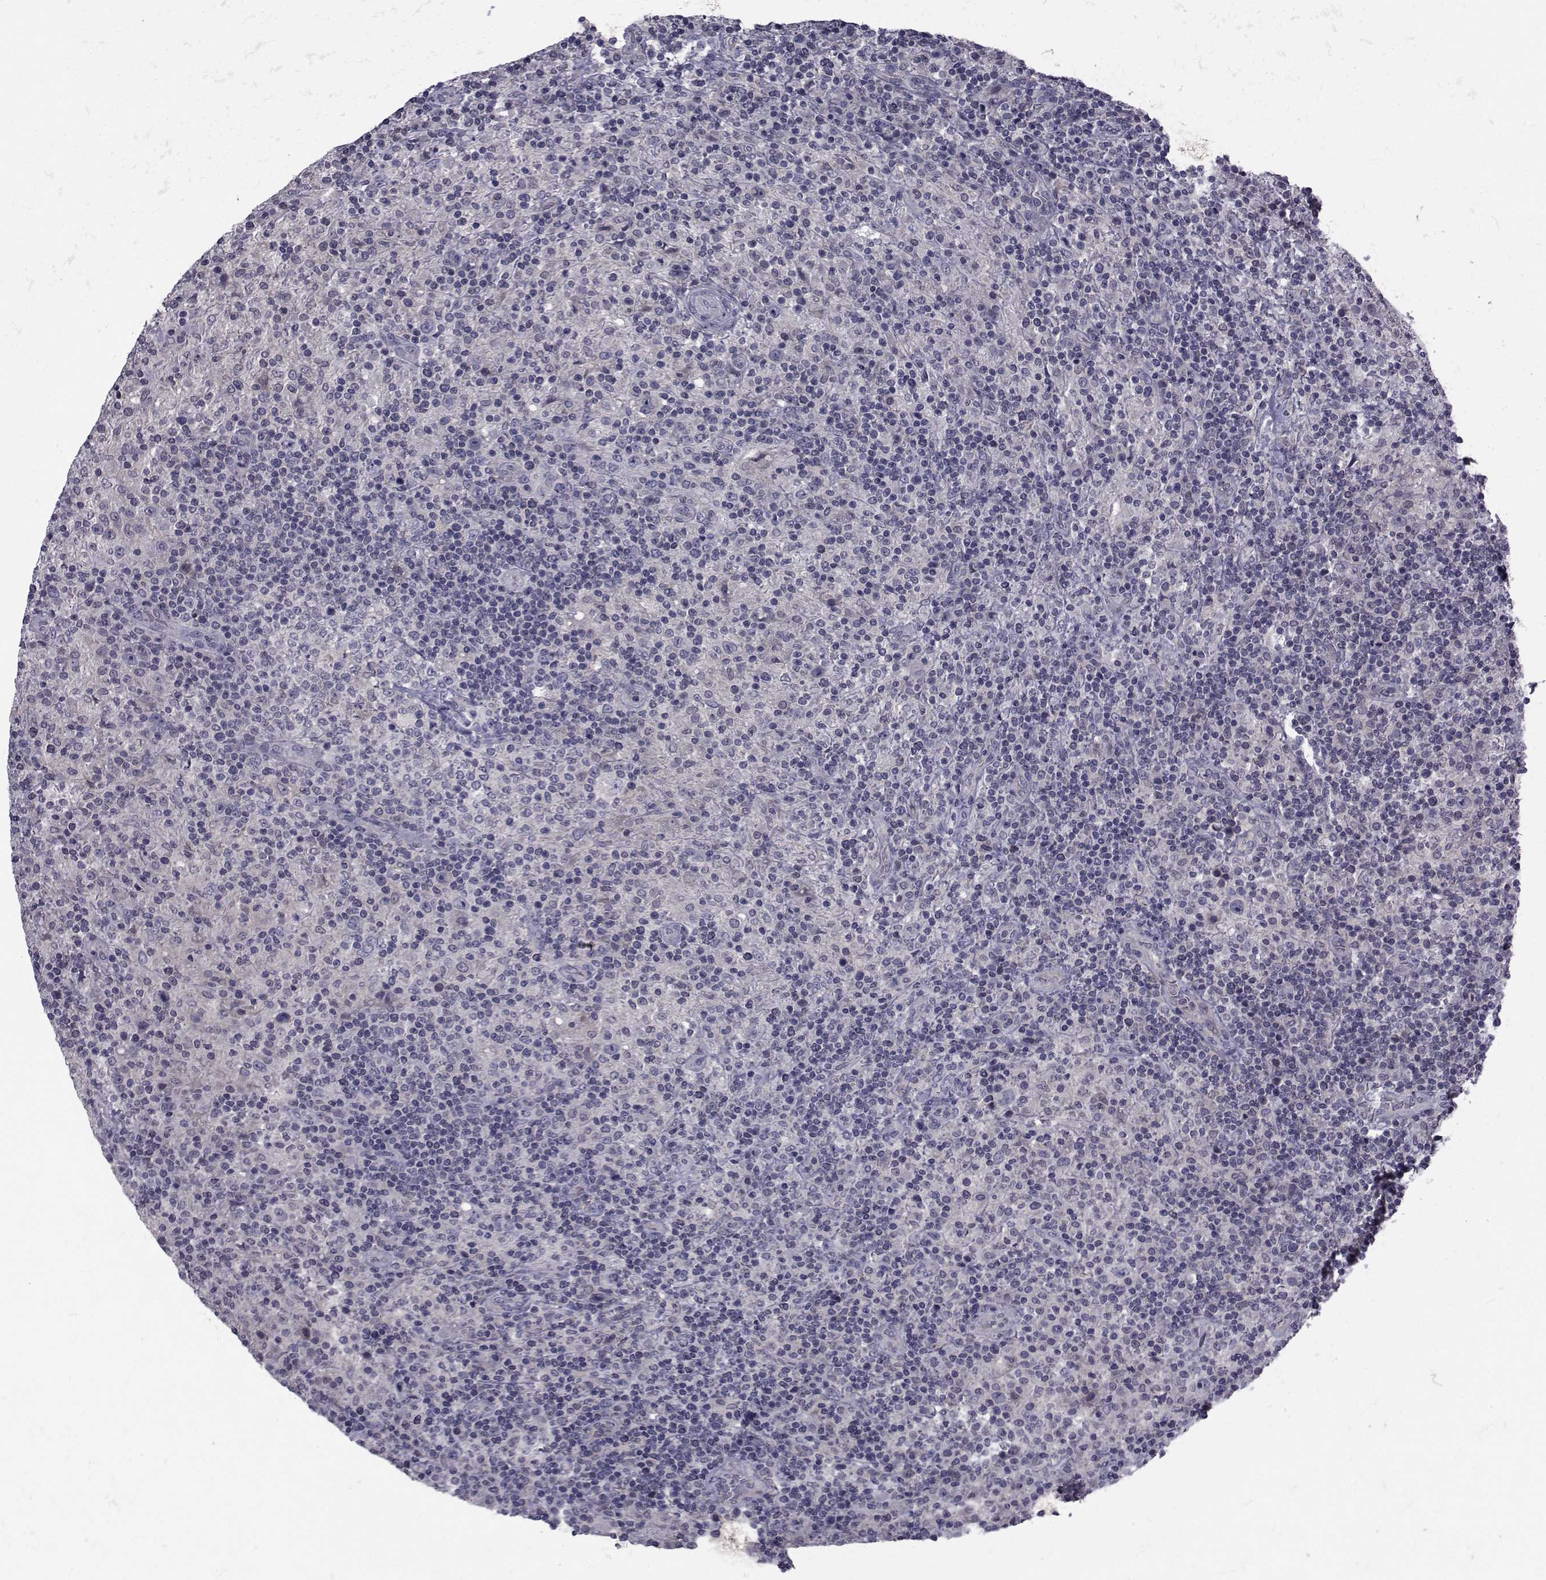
{"staining": {"intensity": "negative", "quantity": "none", "location": "none"}, "tissue": "lymphoma", "cell_type": "Tumor cells", "image_type": "cancer", "snomed": [{"axis": "morphology", "description": "Hodgkin's disease, NOS"}, {"axis": "topography", "description": "Lymph node"}], "caption": "DAB immunohistochemical staining of lymphoma demonstrates no significant staining in tumor cells.", "gene": "SLC30A10", "patient": {"sex": "male", "age": 70}}